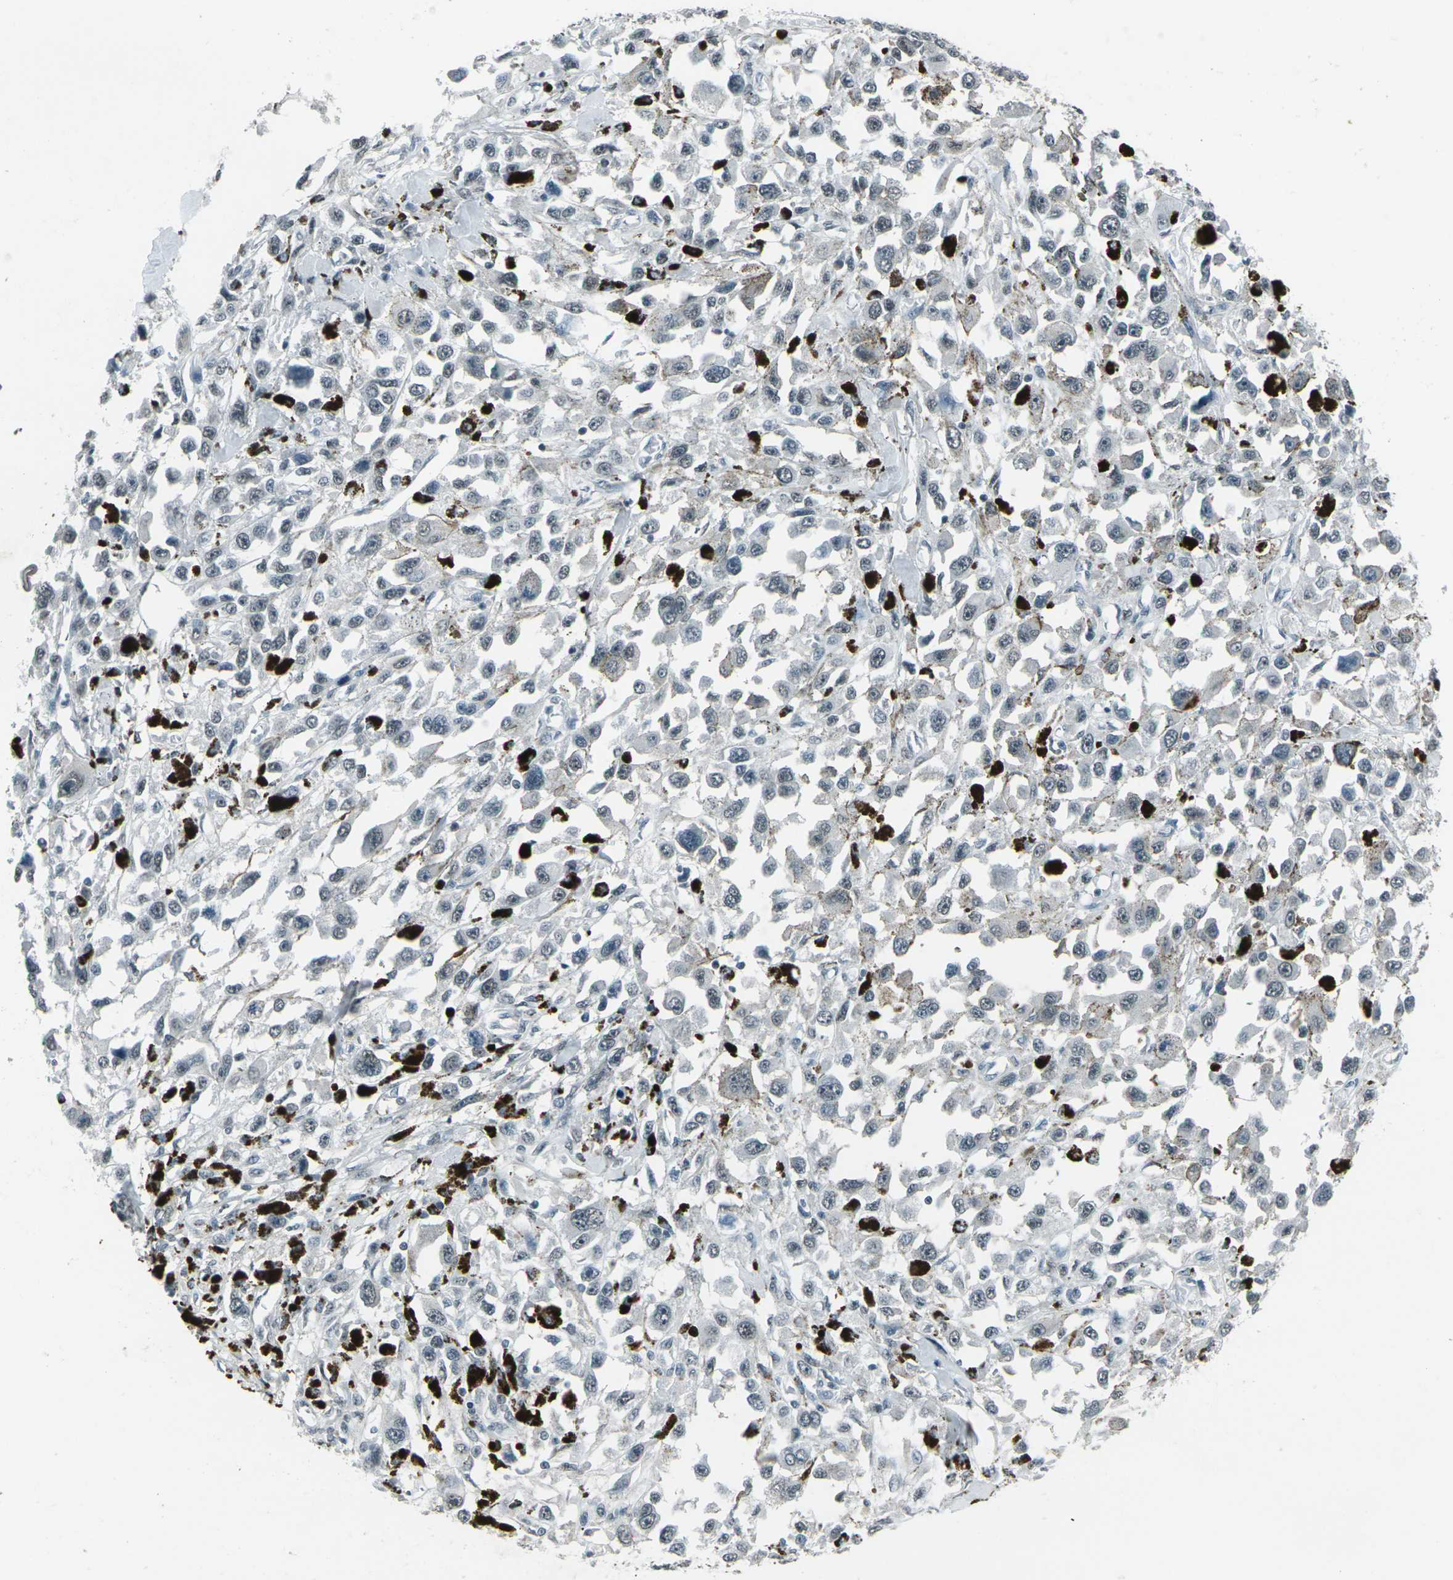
{"staining": {"intensity": "negative", "quantity": "none", "location": "none"}, "tissue": "melanoma", "cell_type": "Tumor cells", "image_type": "cancer", "snomed": [{"axis": "morphology", "description": "Malignant melanoma, Metastatic site"}, {"axis": "topography", "description": "Lymph node"}], "caption": "Tumor cells are negative for brown protein staining in melanoma.", "gene": "GPR19", "patient": {"sex": "male", "age": 59}}